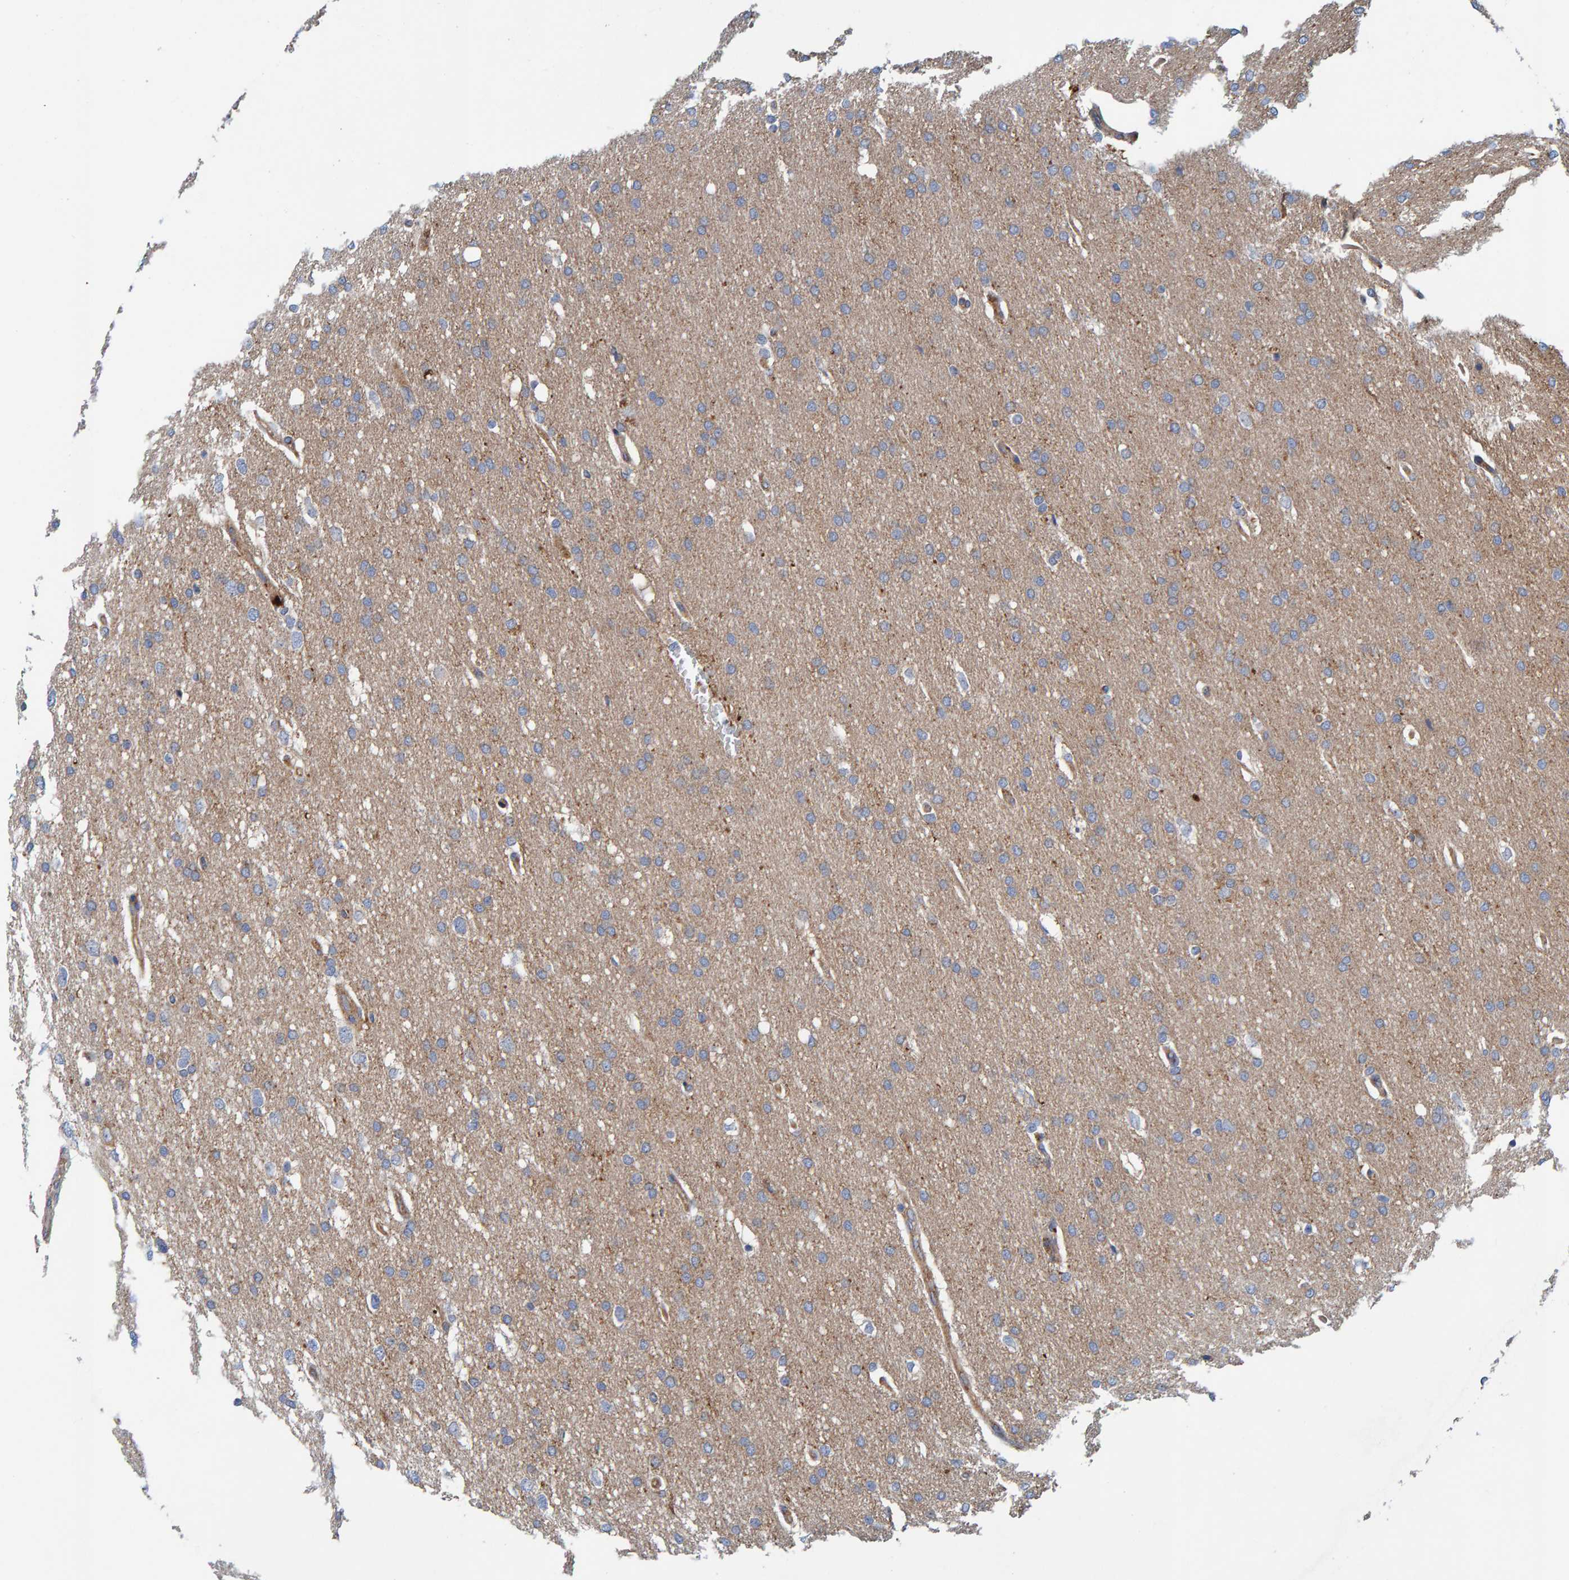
{"staining": {"intensity": "weak", "quantity": "<25%", "location": "cytoplasmic/membranous"}, "tissue": "glioma", "cell_type": "Tumor cells", "image_type": "cancer", "snomed": [{"axis": "morphology", "description": "Glioma, malignant, Low grade"}, {"axis": "topography", "description": "Brain"}], "caption": "Tumor cells show no significant protein expression in malignant glioma (low-grade).", "gene": "MKLN1", "patient": {"sex": "female", "age": 37}}